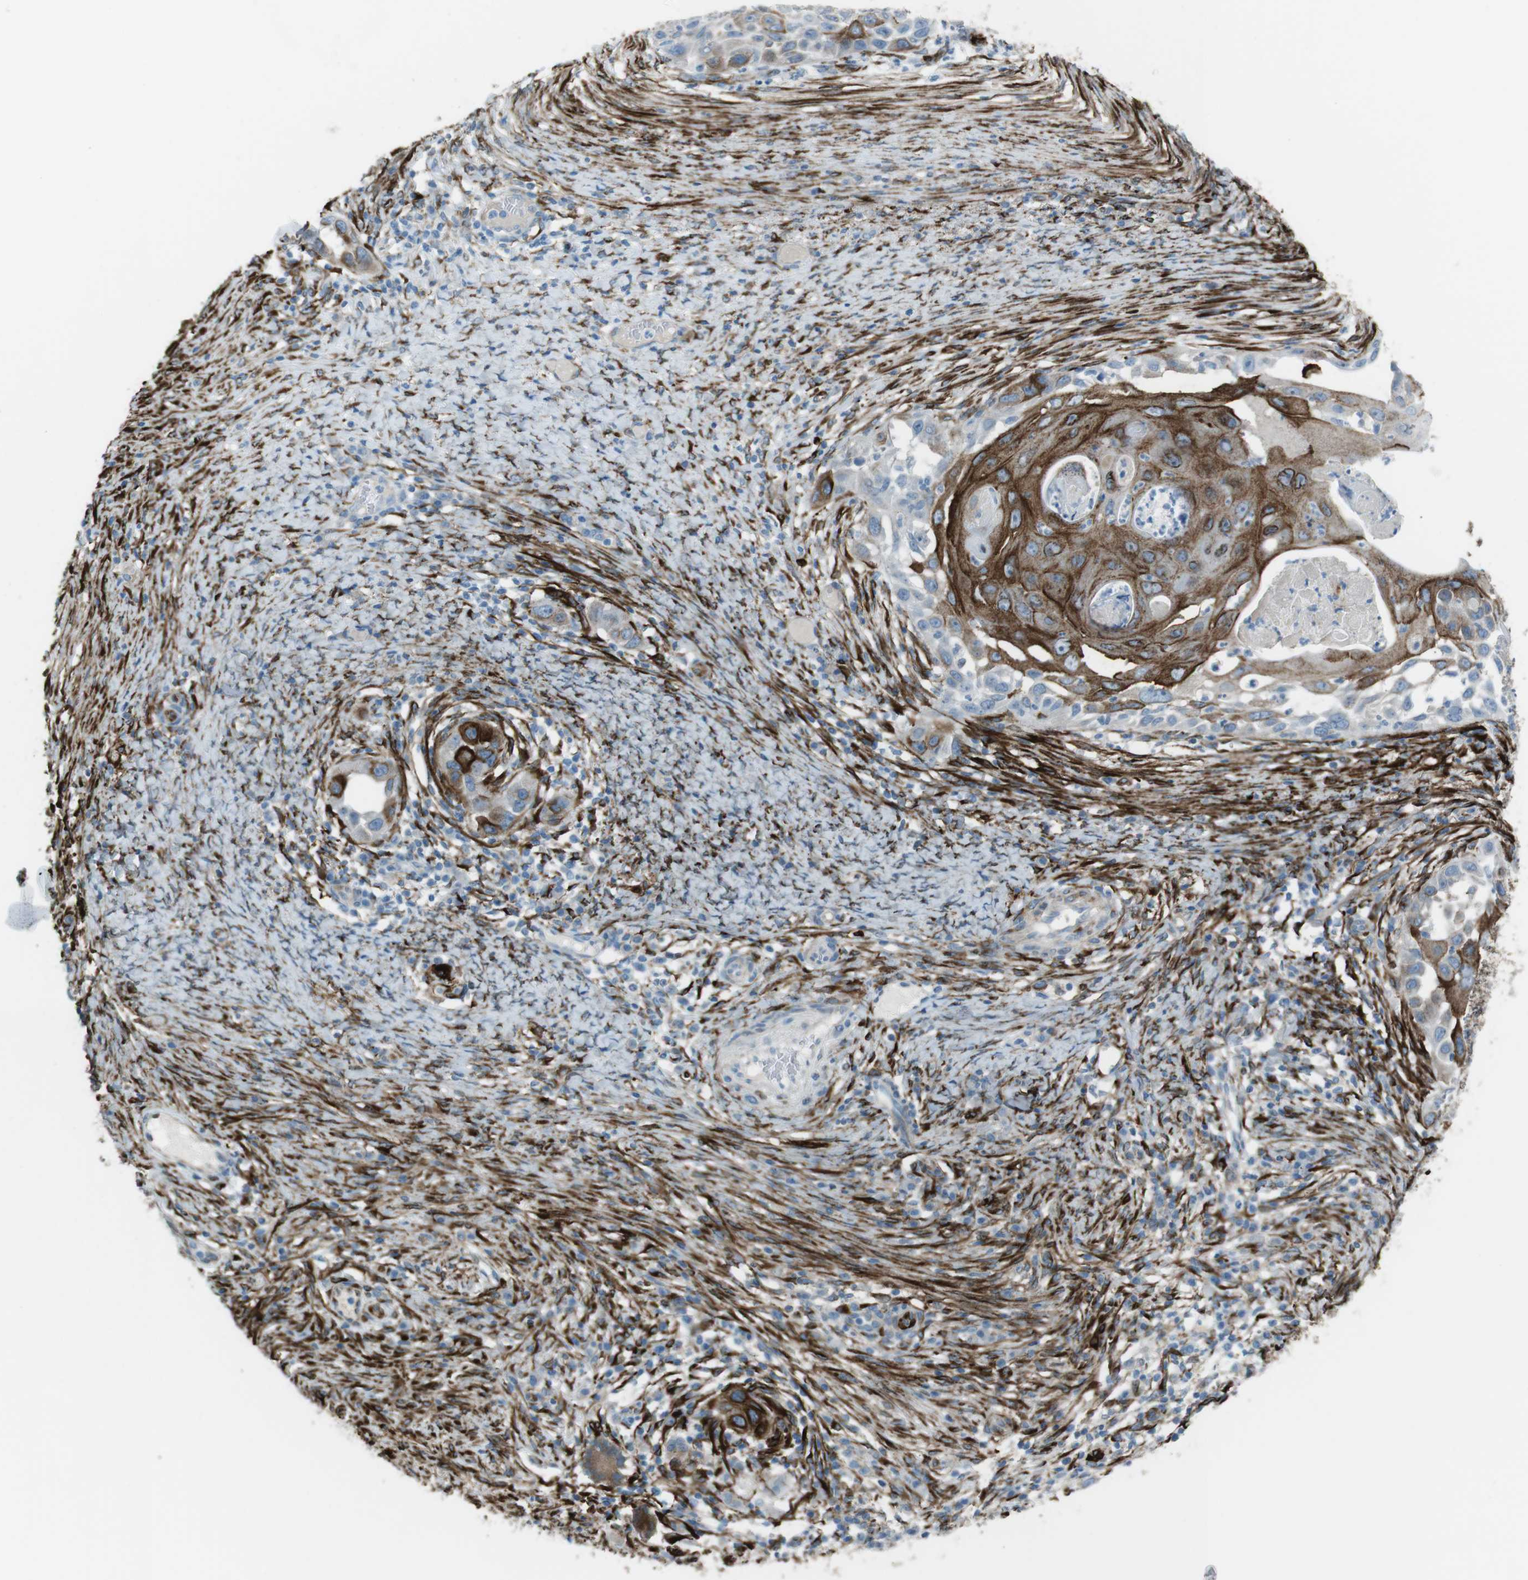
{"staining": {"intensity": "moderate", "quantity": ">75%", "location": "cytoplasmic/membranous"}, "tissue": "skin cancer", "cell_type": "Tumor cells", "image_type": "cancer", "snomed": [{"axis": "morphology", "description": "Squamous cell carcinoma, NOS"}, {"axis": "topography", "description": "Skin"}], "caption": "Brown immunohistochemical staining in human skin cancer (squamous cell carcinoma) displays moderate cytoplasmic/membranous expression in approximately >75% of tumor cells.", "gene": "TUBB2A", "patient": {"sex": "female", "age": 44}}